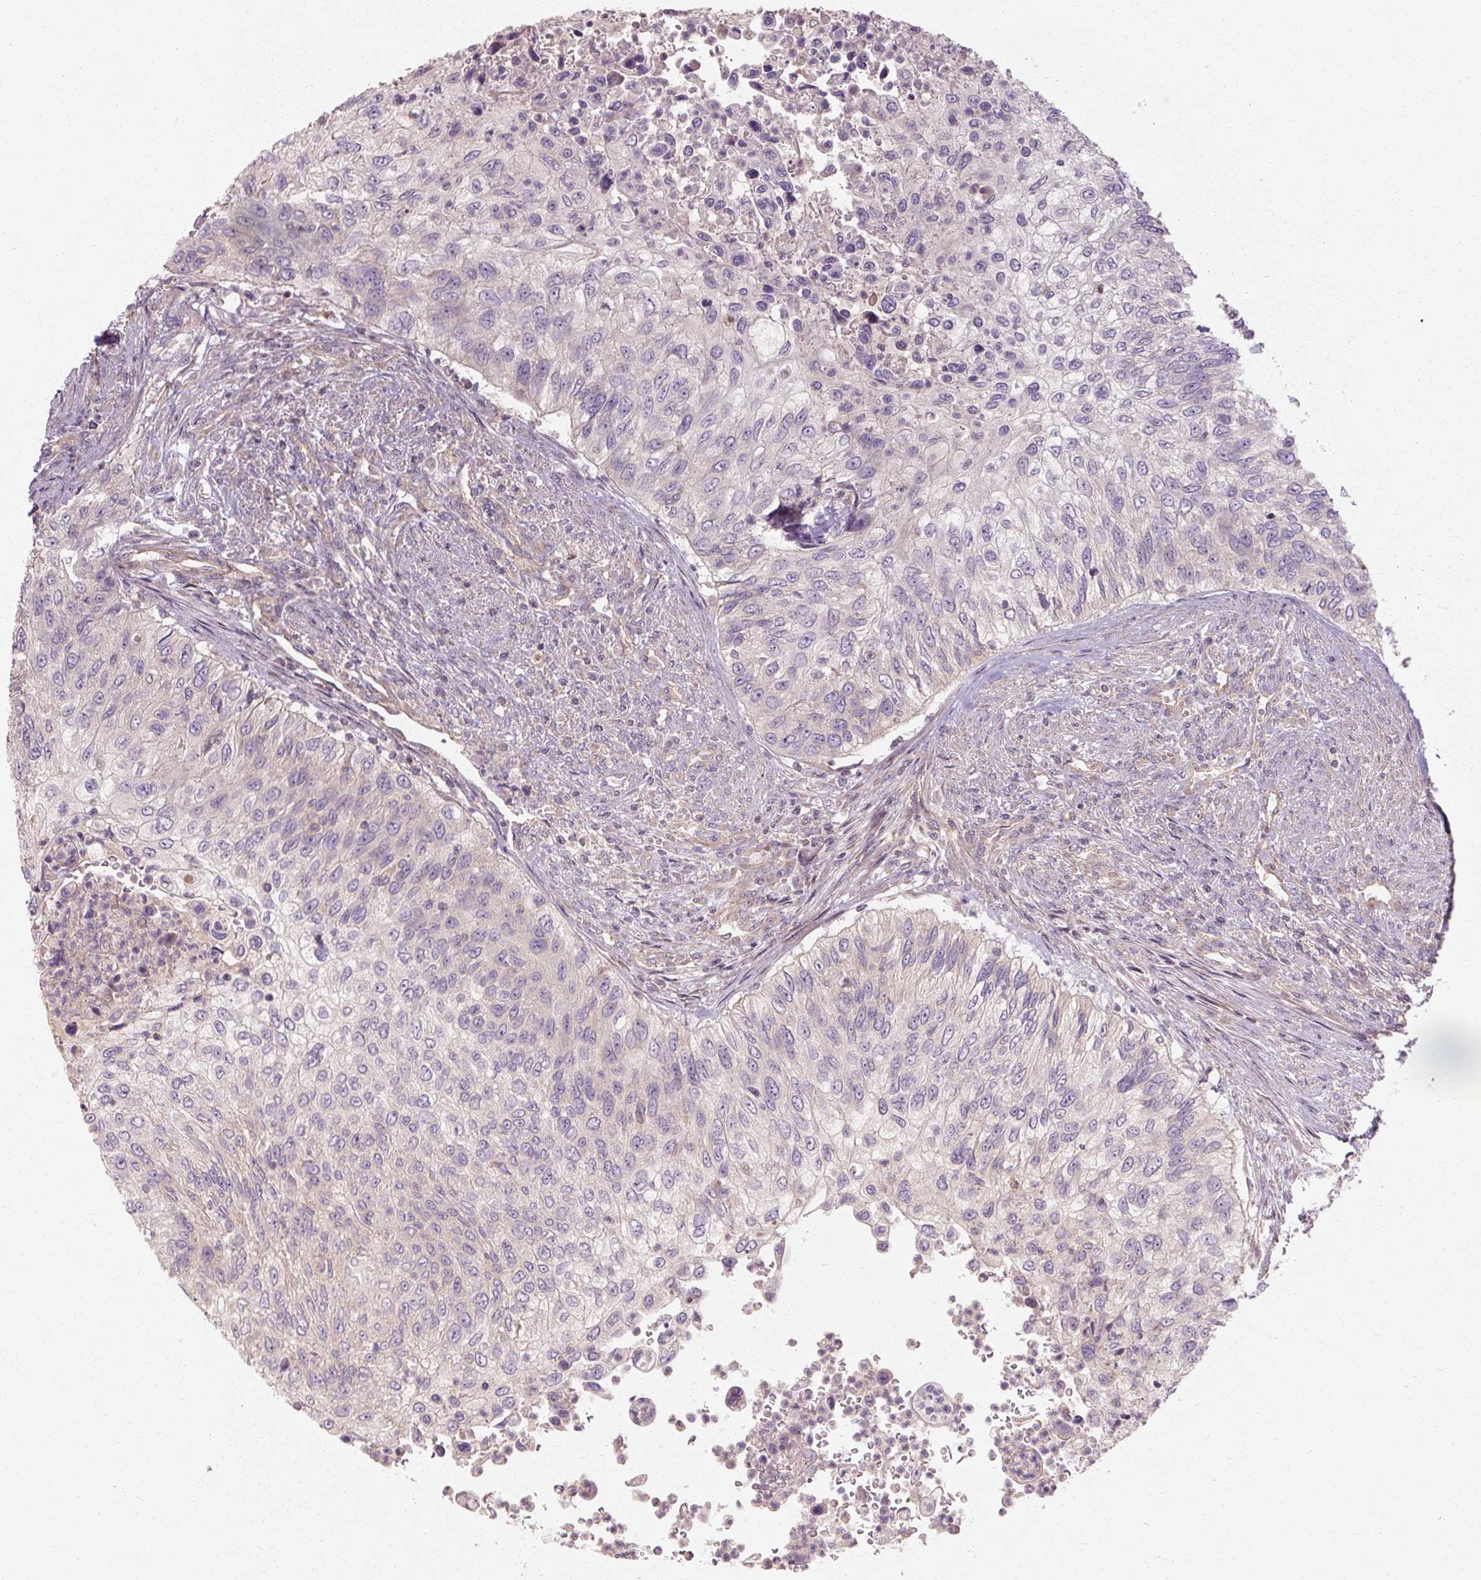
{"staining": {"intensity": "negative", "quantity": "none", "location": "none"}, "tissue": "urothelial cancer", "cell_type": "Tumor cells", "image_type": "cancer", "snomed": [{"axis": "morphology", "description": "Urothelial carcinoma, High grade"}, {"axis": "topography", "description": "Urinary bladder"}], "caption": "A photomicrograph of high-grade urothelial carcinoma stained for a protein shows no brown staining in tumor cells.", "gene": "RB1CC1", "patient": {"sex": "female", "age": 60}}